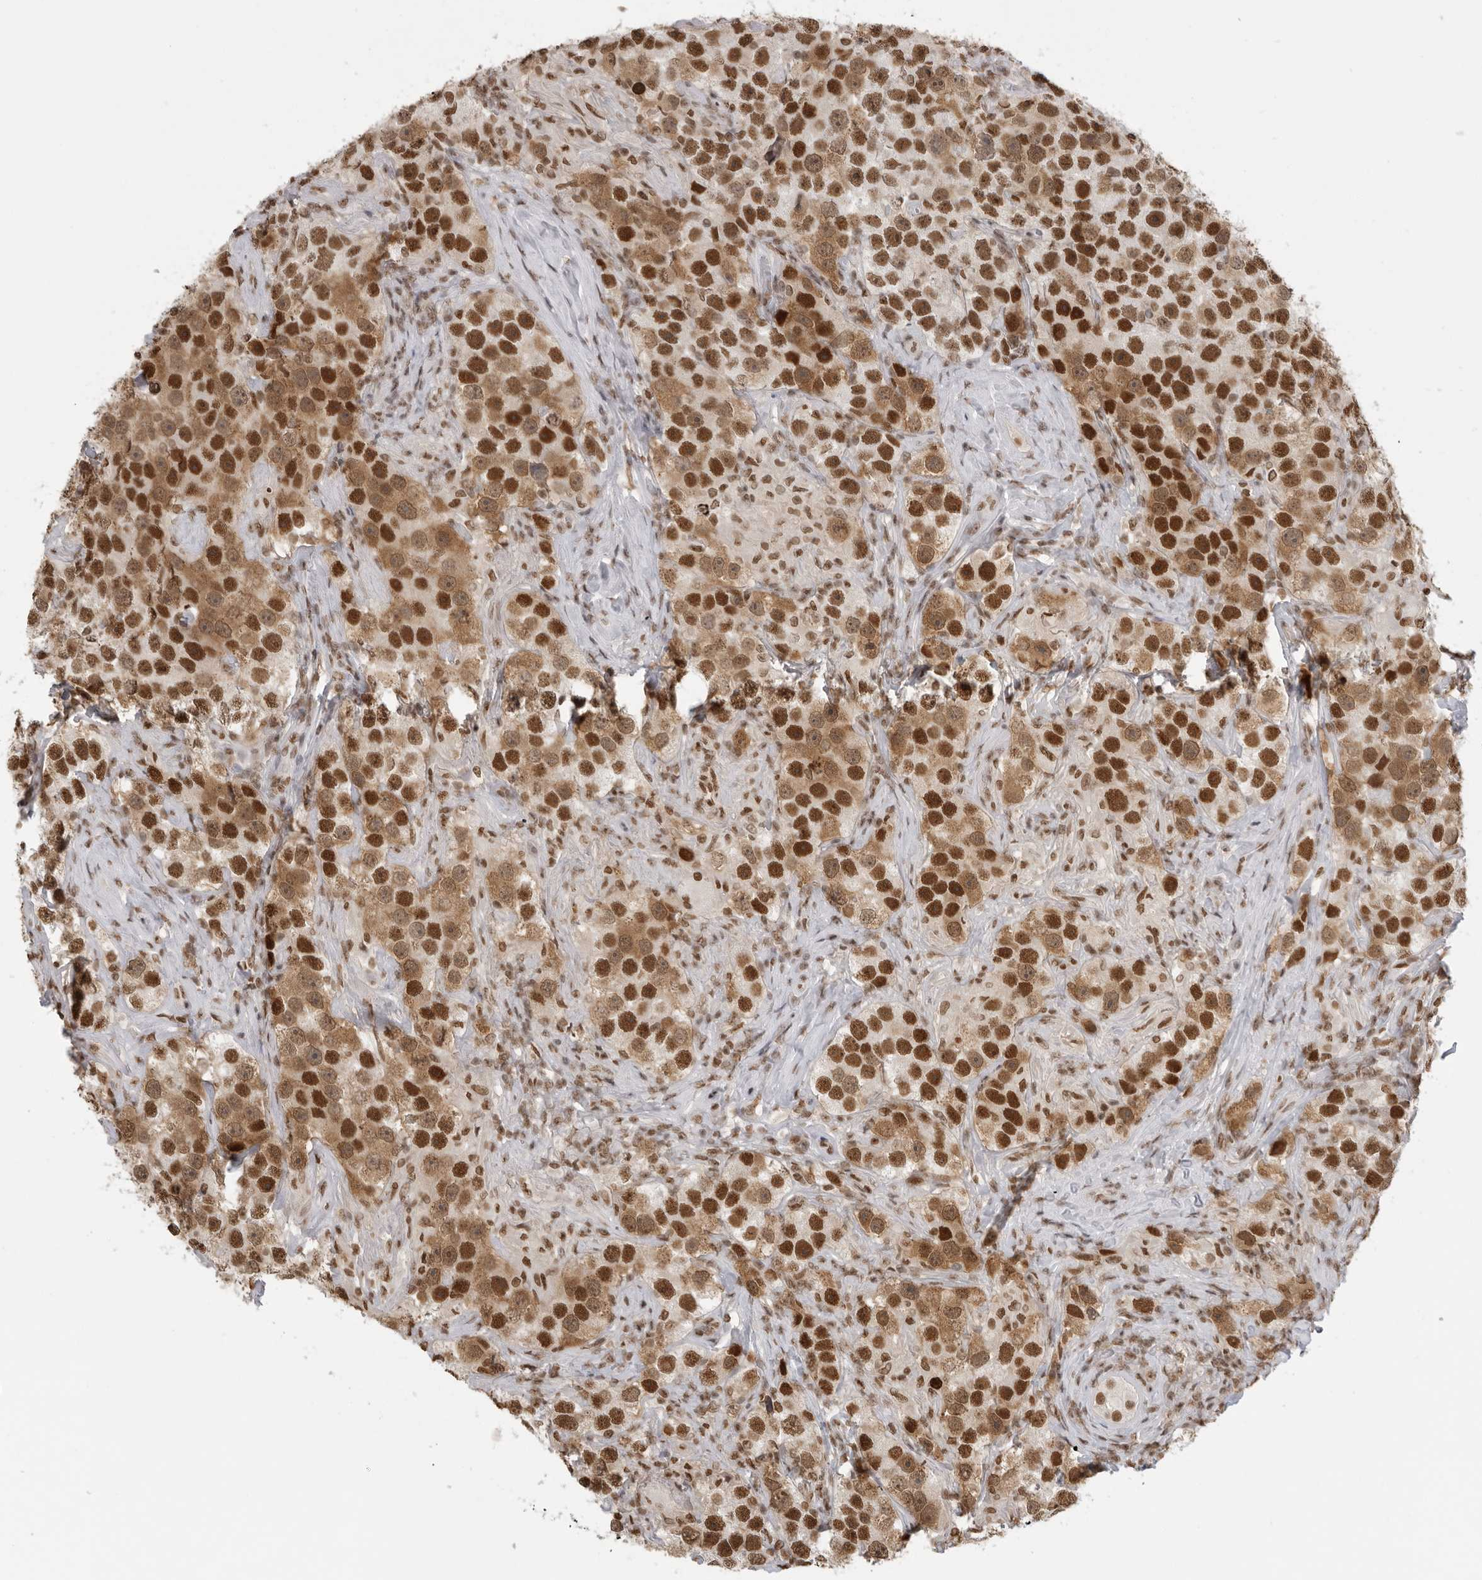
{"staining": {"intensity": "strong", "quantity": ">75%", "location": "cytoplasmic/membranous,nuclear"}, "tissue": "testis cancer", "cell_type": "Tumor cells", "image_type": "cancer", "snomed": [{"axis": "morphology", "description": "Seminoma, NOS"}, {"axis": "topography", "description": "Testis"}], "caption": "Testis cancer was stained to show a protein in brown. There is high levels of strong cytoplasmic/membranous and nuclear expression in about >75% of tumor cells.", "gene": "RPA2", "patient": {"sex": "male", "age": 49}}